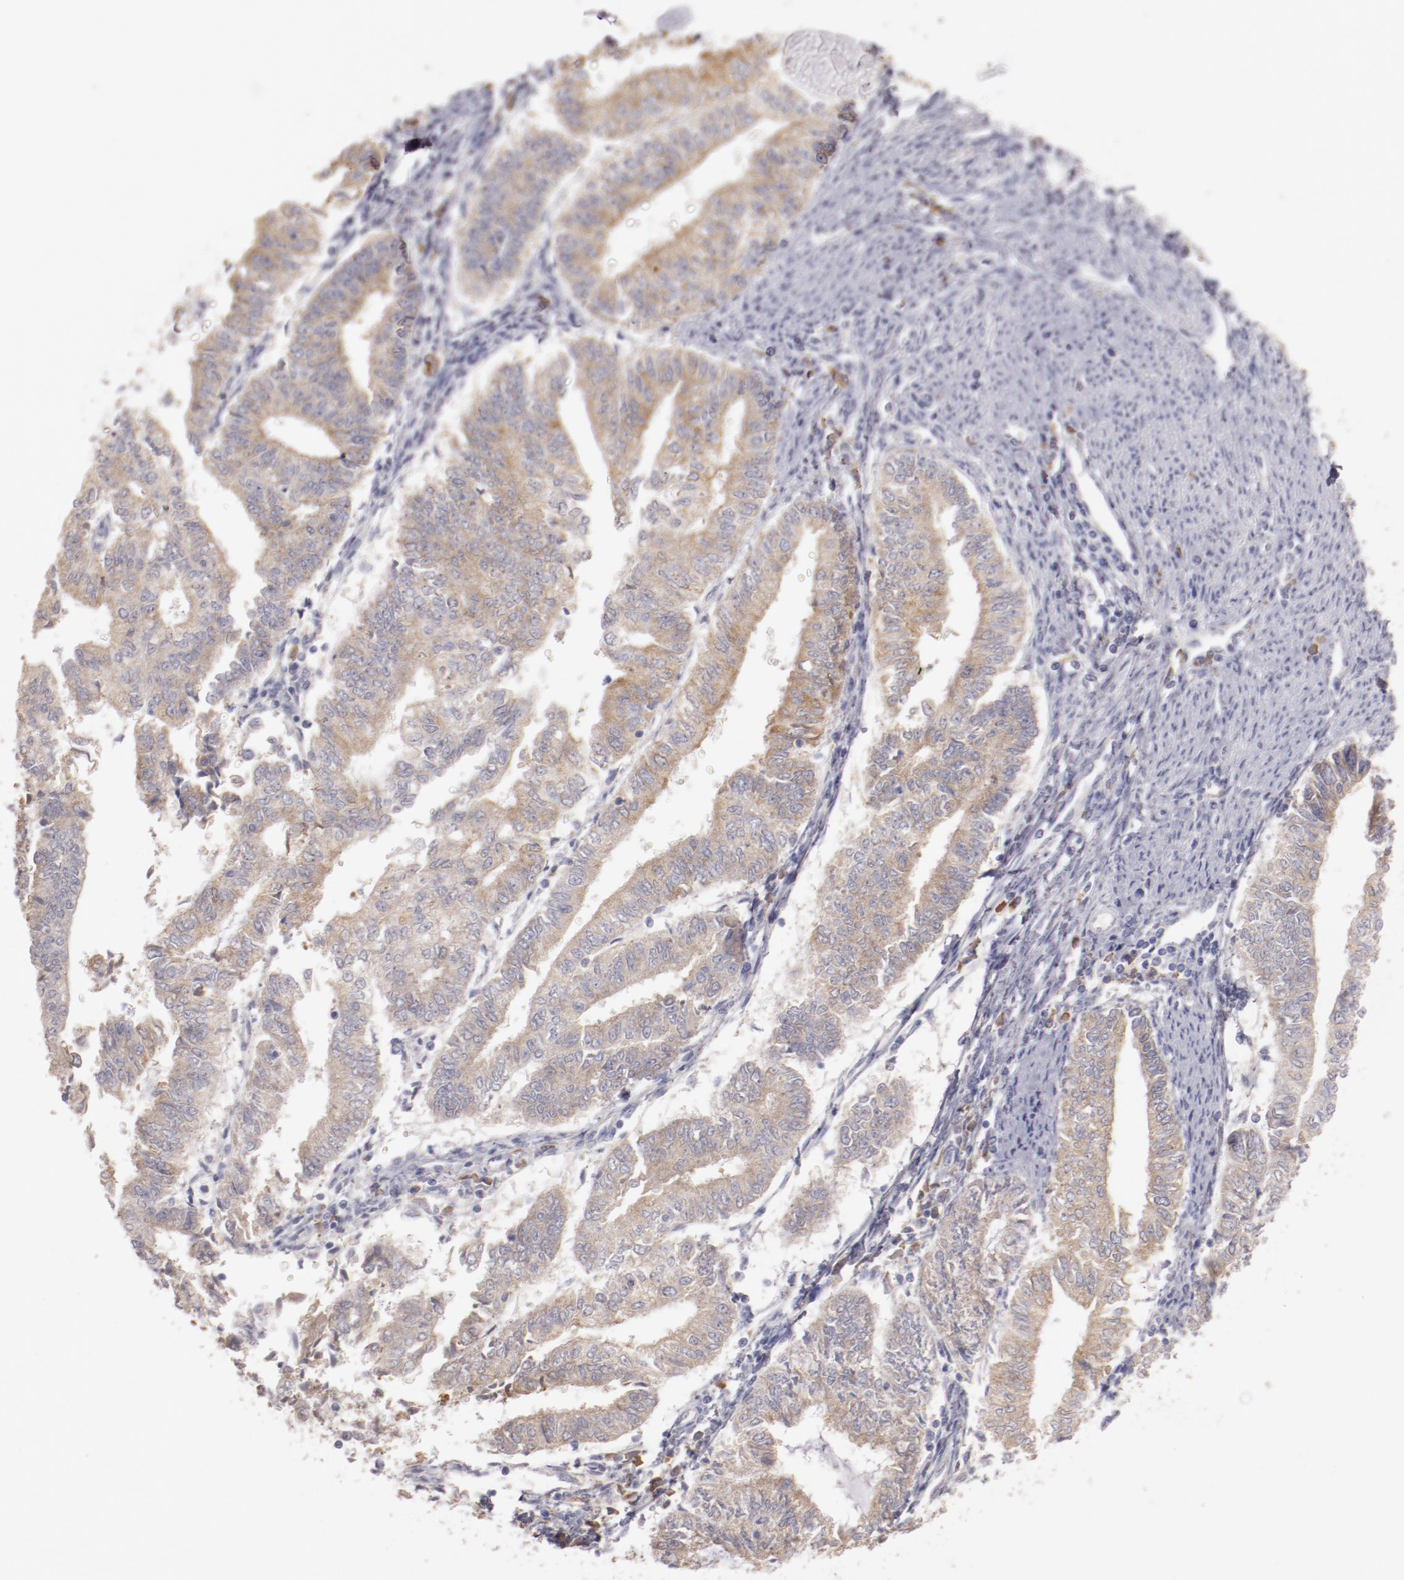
{"staining": {"intensity": "weak", "quantity": ">75%", "location": "cytoplasmic/membranous"}, "tissue": "endometrial cancer", "cell_type": "Tumor cells", "image_type": "cancer", "snomed": [{"axis": "morphology", "description": "Adenocarcinoma, NOS"}, {"axis": "topography", "description": "Endometrium"}], "caption": "About >75% of tumor cells in endometrial cancer (adenocarcinoma) demonstrate weak cytoplasmic/membranous protein positivity as visualized by brown immunohistochemical staining.", "gene": "ENTPD5", "patient": {"sex": "female", "age": 66}}